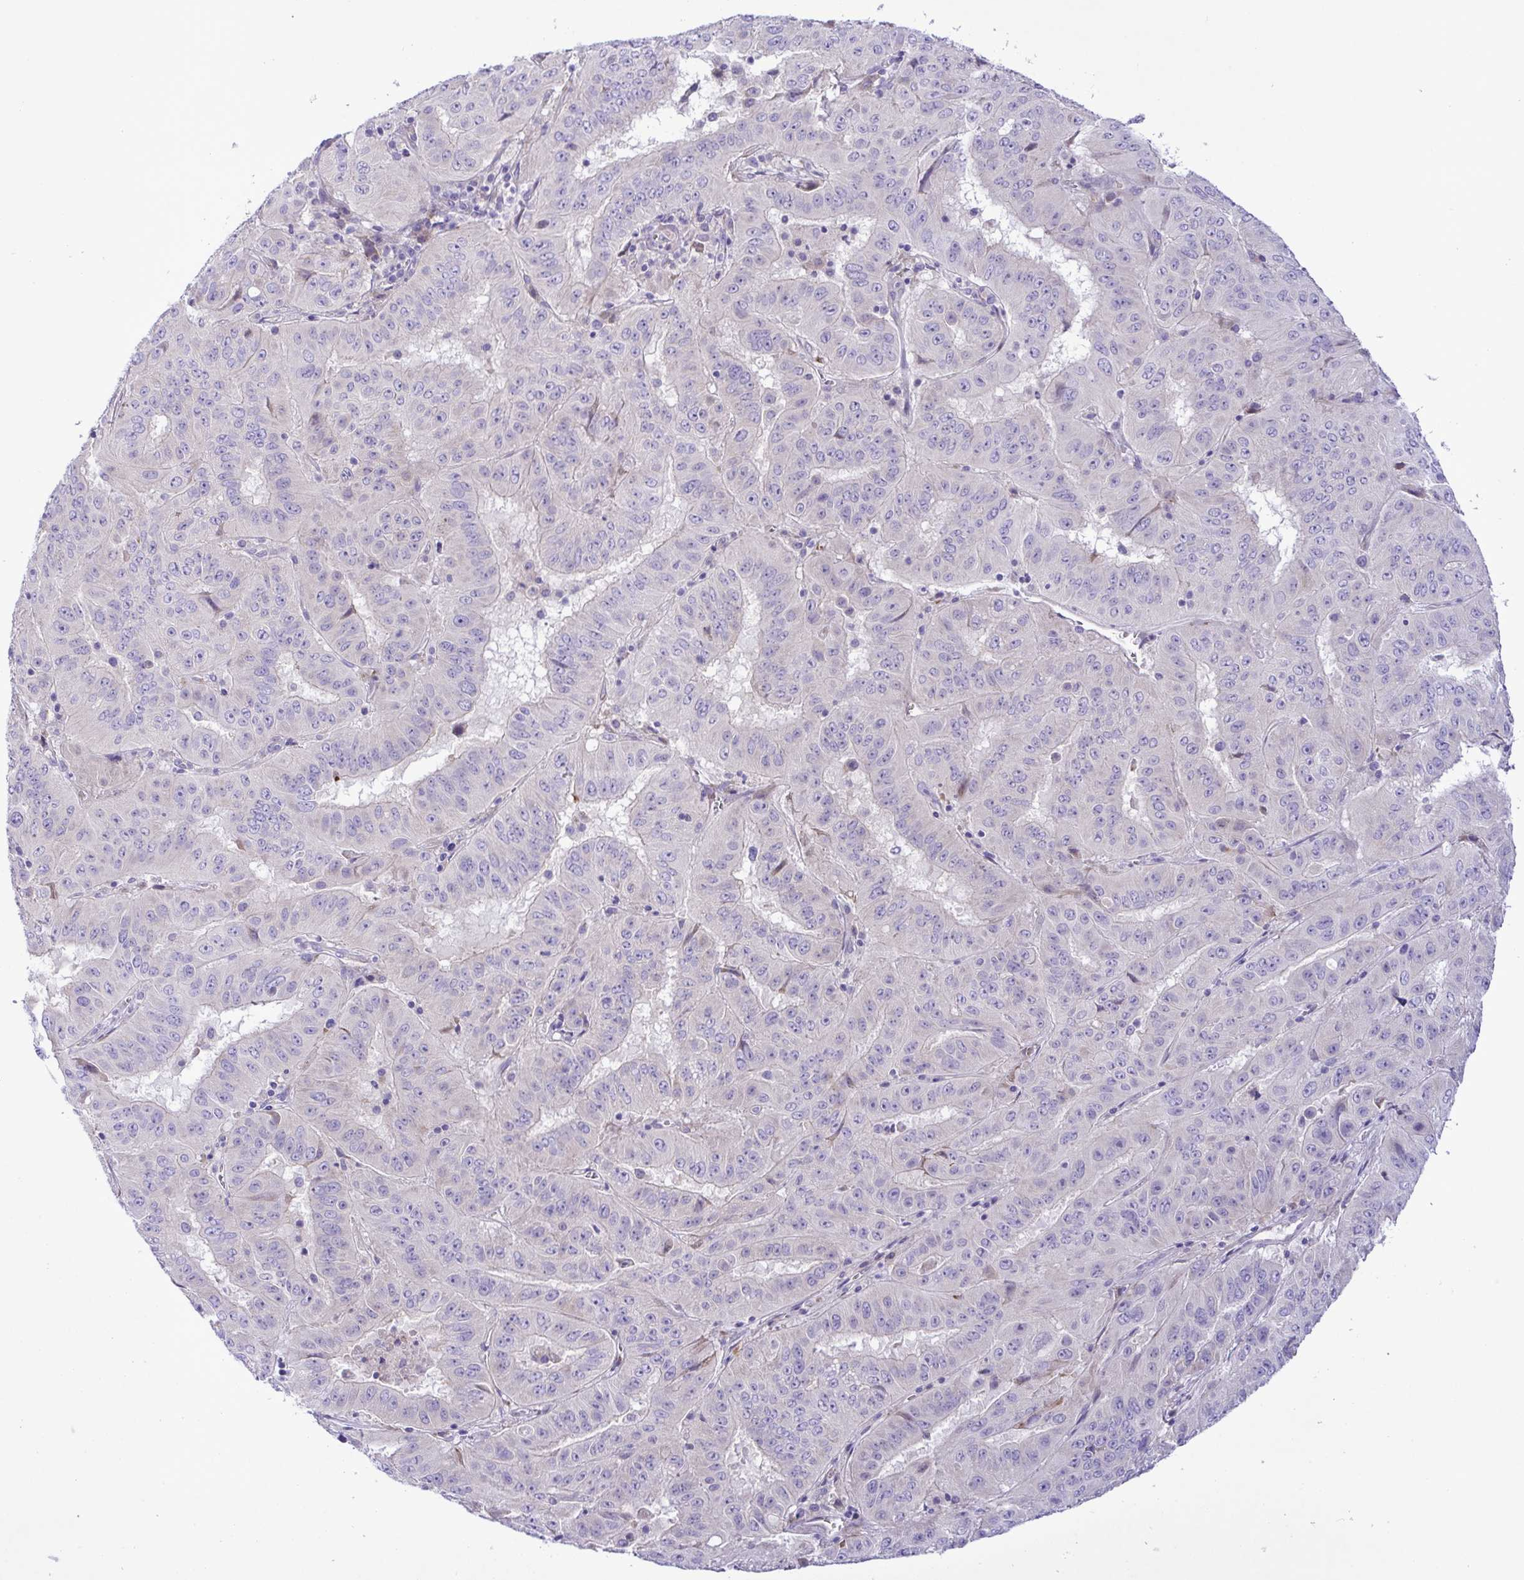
{"staining": {"intensity": "negative", "quantity": "none", "location": "none"}, "tissue": "pancreatic cancer", "cell_type": "Tumor cells", "image_type": "cancer", "snomed": [{"axis": "morphology", "description": "Adenocarcinoma, NOS"}, {"axis": "topography", "description": "Pancreas"}], "caption": "Immunohistochemistry image of human adenocarcinoma (pancreatic) stained for a protein (brown), which reveals no staining in tumor cells.", "gene": "FAM86B1", "patient": {"sex": "male", "age": 63}}